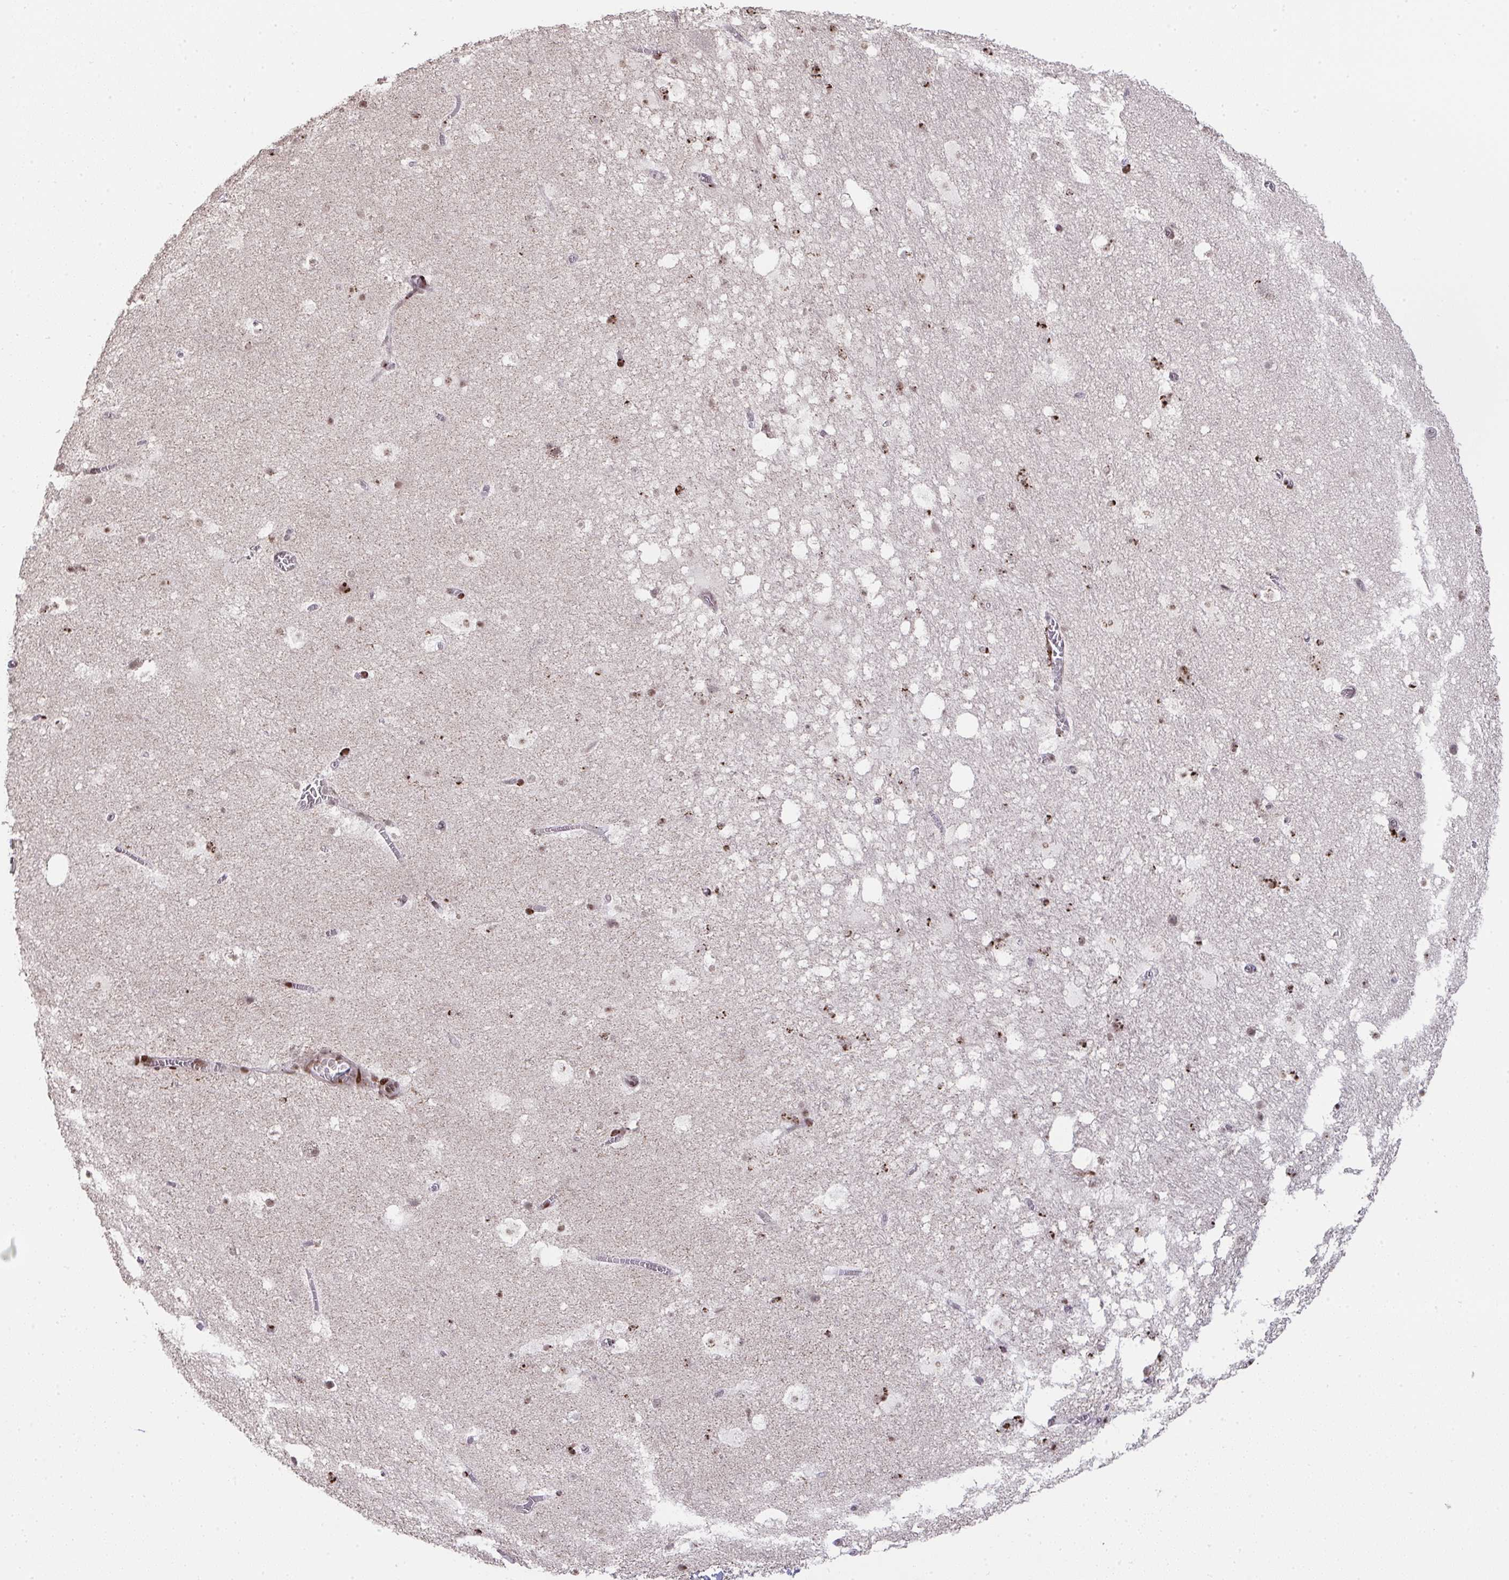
{"staining": {"intensity": "strong", "quantity": "<25%", "location": "cytoplasmic/membranous"}, "tissue": "hippocampus", "cell_type": "Glial cells", "image_type": "normal", "snomed": [{"axis": "morphology", "description": "Normal tissue, NOS"}, {"axis": "topography", "description": "Hippocampus"}], "caption": "A histopathology image of hippocampus stained for a protein reveals strong cytoplasmic/membranous brown staining in glial cells.", "gene": "NIP7", "patient": {"sex": "female", "age": 42}}